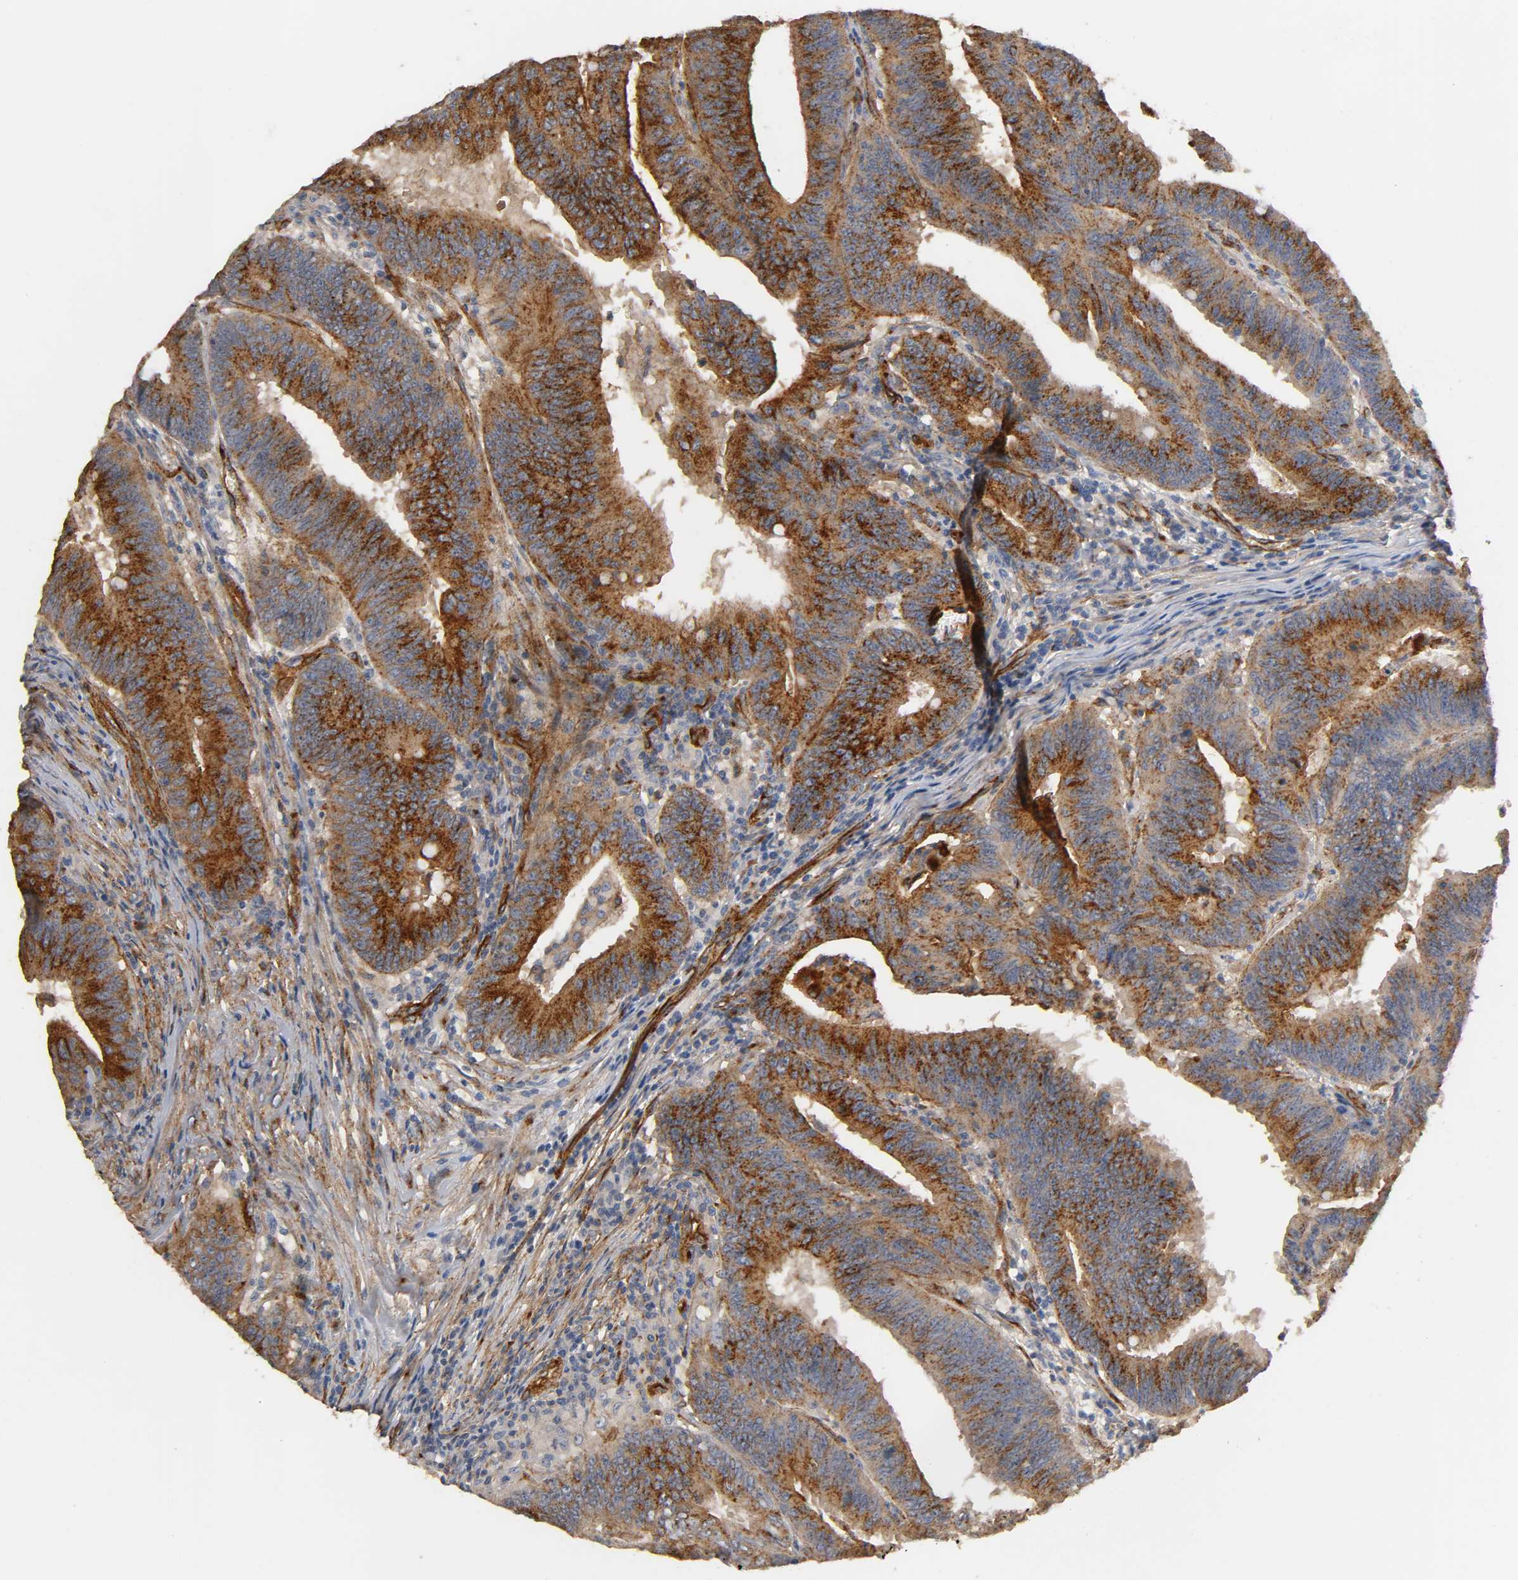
{"staining": {"intensity": "strong", "quantity": ">75%", "location": "cytoplasmic/membranous"}, "tissue": "colorectal cancer", "cell_type": "Tumor cells", "image_type": "cancer", "snomed": [{"axis": "morphology", "description": "Adenocarcinoma, NOS"}, {"axis": "topography", "description": "Colon"}], "caption": "Adenocarcinoma (colorectal) stained with DAB IHC reveals high levels of strong cytoplasmic/membranous positivity in about >75% of tumor cells. (Stains: DAB (3,3'-diaminobenzidine) in brown, nuclei in blue, Microscopy: brightfield microscopy at high magnification).", "gene": "IFITM3", "patient": {"sex": "male", "age": 45}}